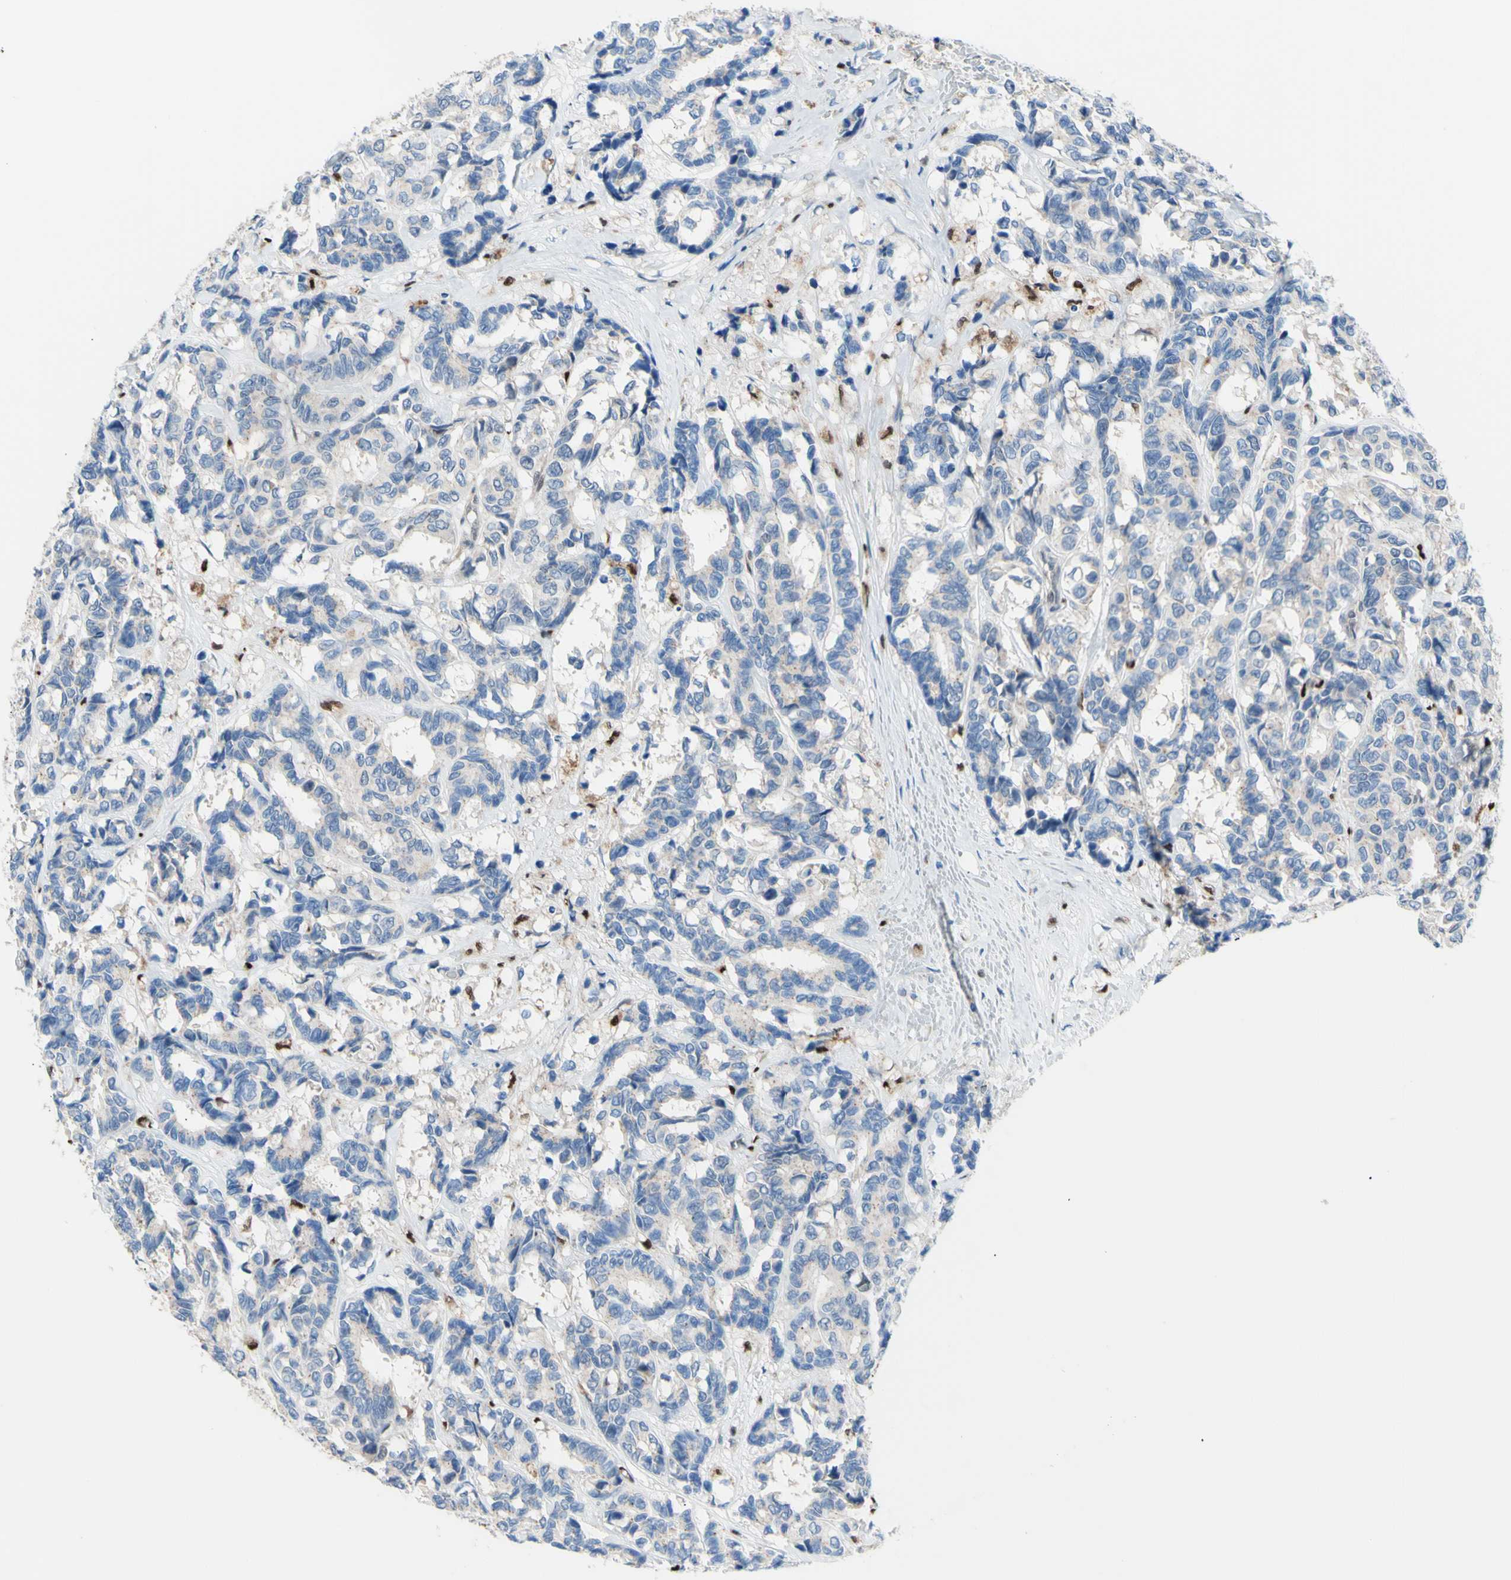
{"staining": {"intensity": "negative", "quantity": "none", "location": "none"}, "tissue": "breast cancer", "cell_type": "Tumor cells", "image_type": "cancer", "snomed": [{"axis": "morphology", "description": "Duct carcinoma"}, {"axis": "topography", "description": "Breast"}], "caption": "Immunohistochemistry (IHC) micrograph of human breast cancer stained for a protein (brown), which reveals no expression in tumor cells.", "gene": "EED", "patient": {"sex": "female", "age": 87}}